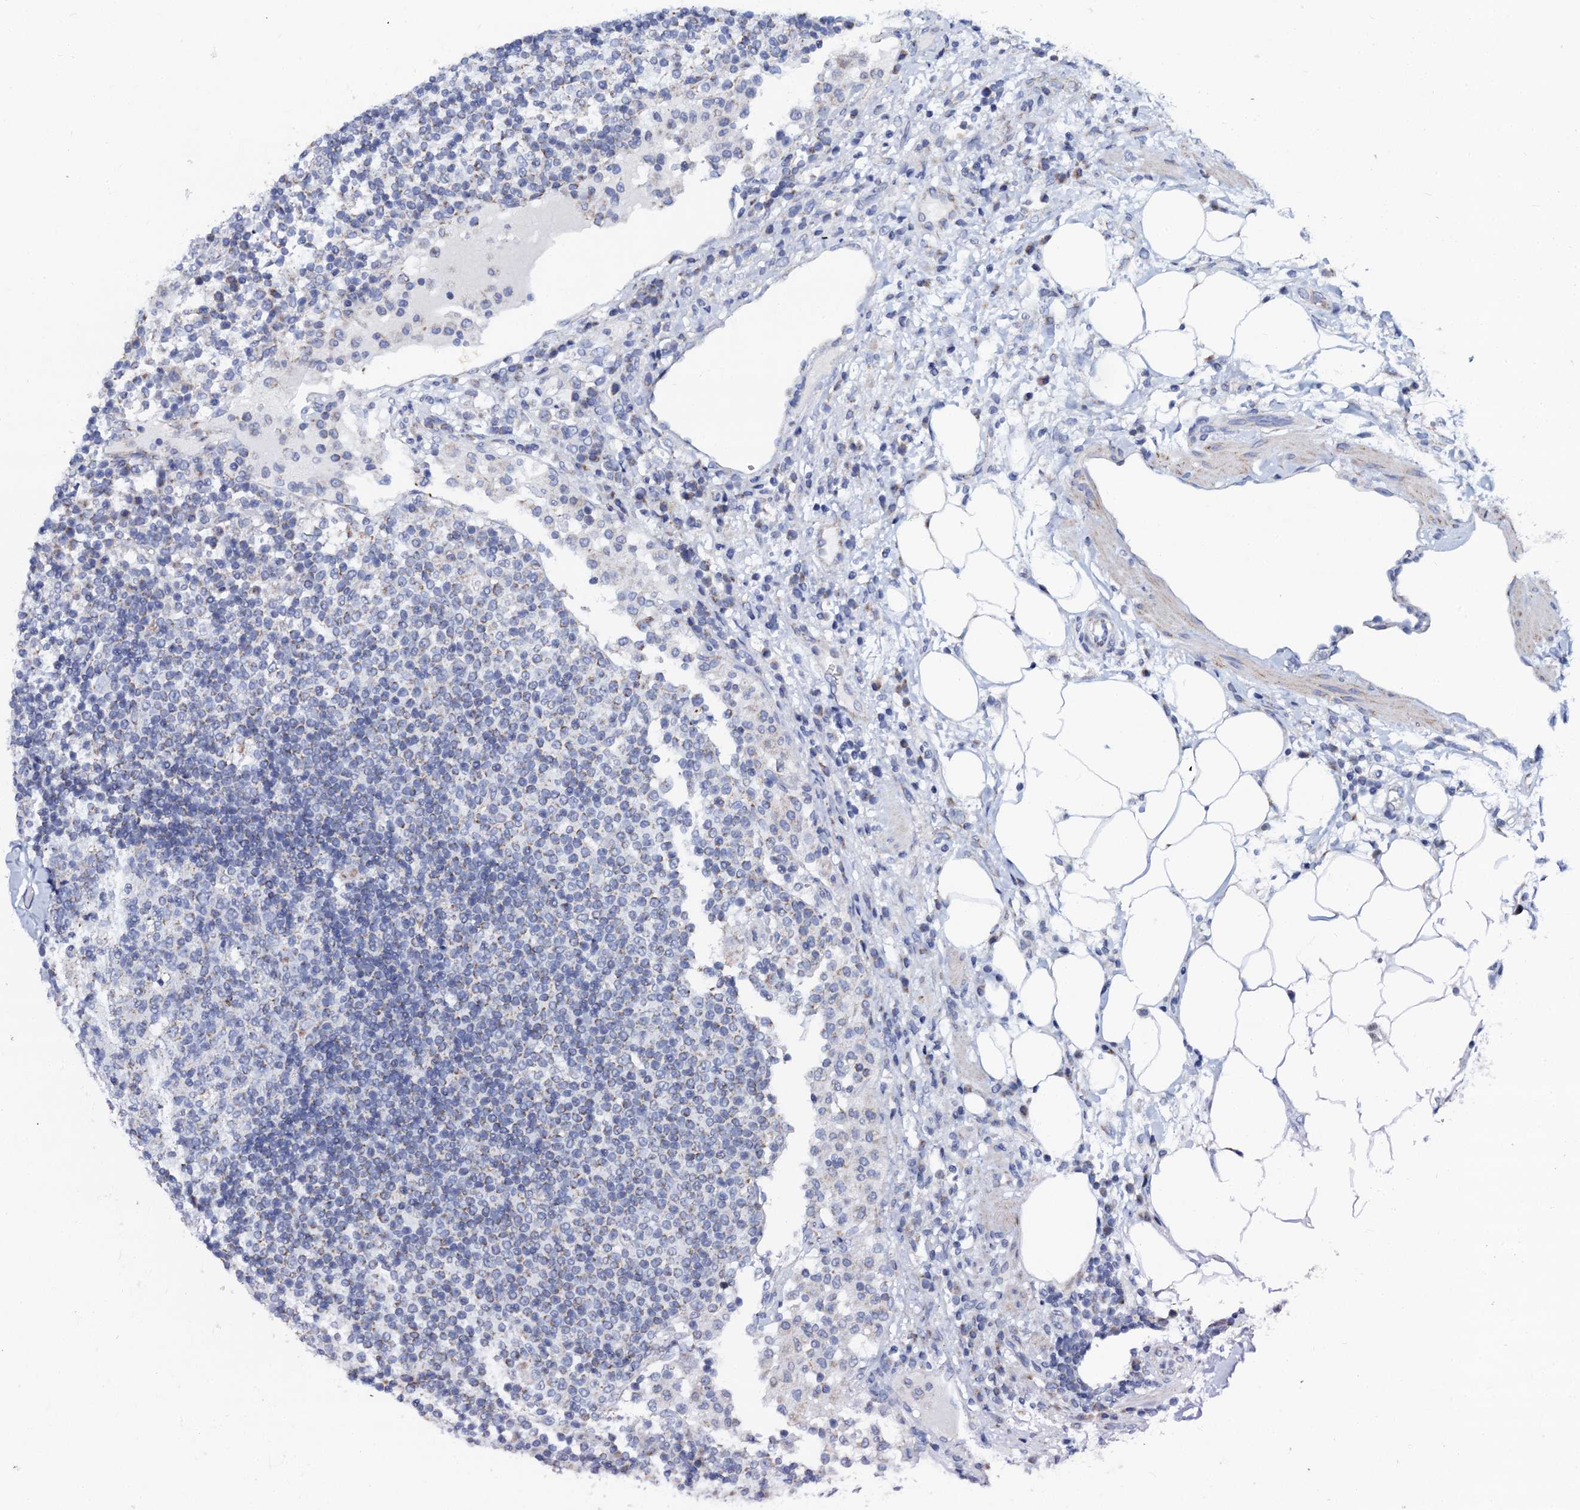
{"staining": {"intensity": "negative", "quantity": "none", "location": "none"}, "tissue": "lymph node", "cell_type": "Germinal center cells", "image_type": "normal", "snomed": [{"axis": "morphology", "description": "Normal tissue, NOS"}, {"axis": "topography", "description": "Lymph node"}], "caption": "Protein analysis of benign lymph node shows no significant staining in germinal center cells. (DAB immunohistochemistry visualized using brightfield microscopy, high magnification).", "gene": "SLC37A4", "patient": {"sex": "female", "age": 53}}